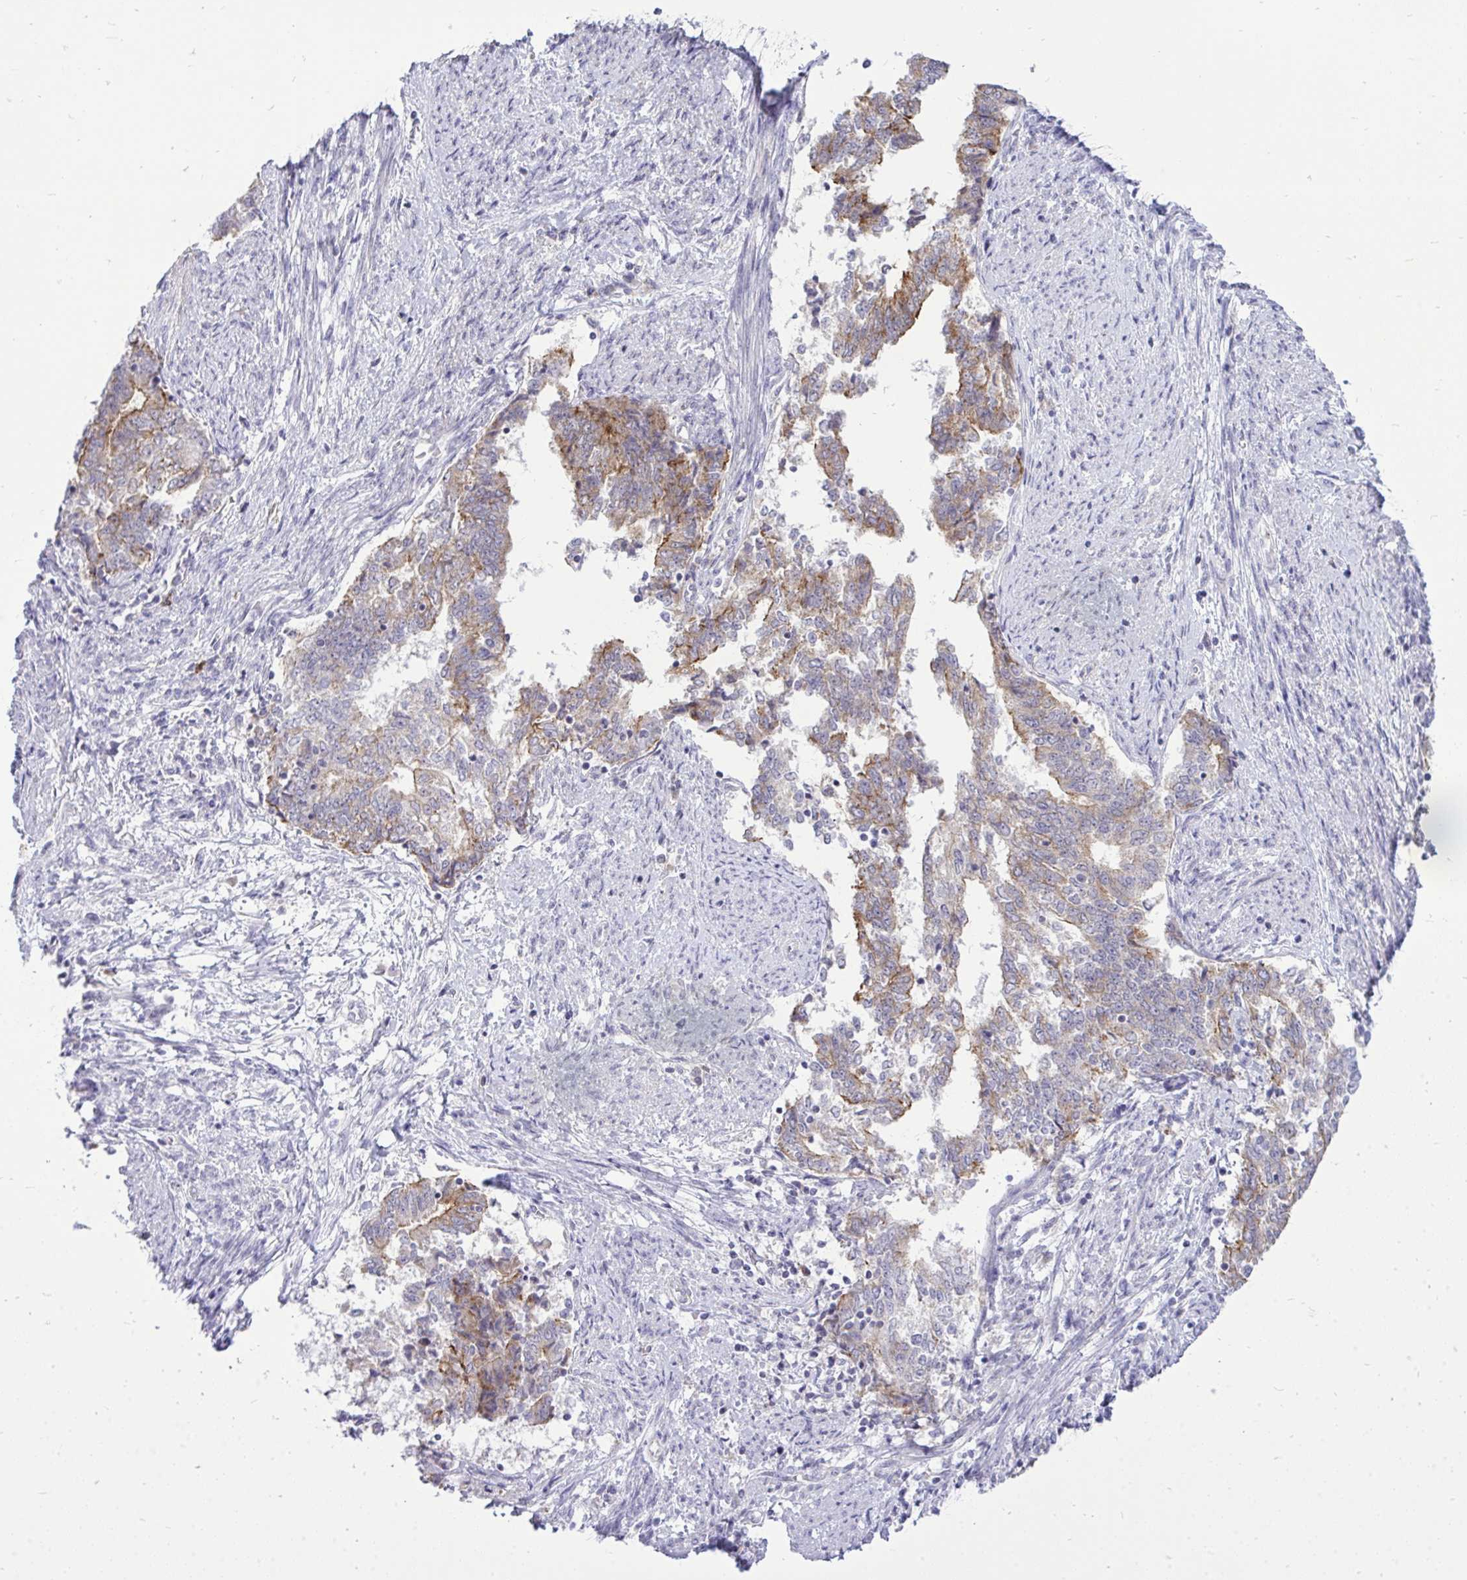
{"staining": {"intensity": "weak", "quantity": "25%-75%", "location": "cytoplasmic/membranous"}, "tissue": "endometrial cancer", "cell_type": "Tumor cells", "image_type": "cancer", "snomed": [{"axis": "morphology", "description": "Adenocarcinoma, NOS"}, {"axis": "topography", "description": "Endometrium"}], "caption": "This is an image of immunohistochemistry (IHC) staining of endometrial cancer (adenocarcinoma), which shows weak staining in the cytoplasmic/membranous of tumor cells.", "gene": "SPTBN2", "patient": {"sex": "female", "age": 65}}